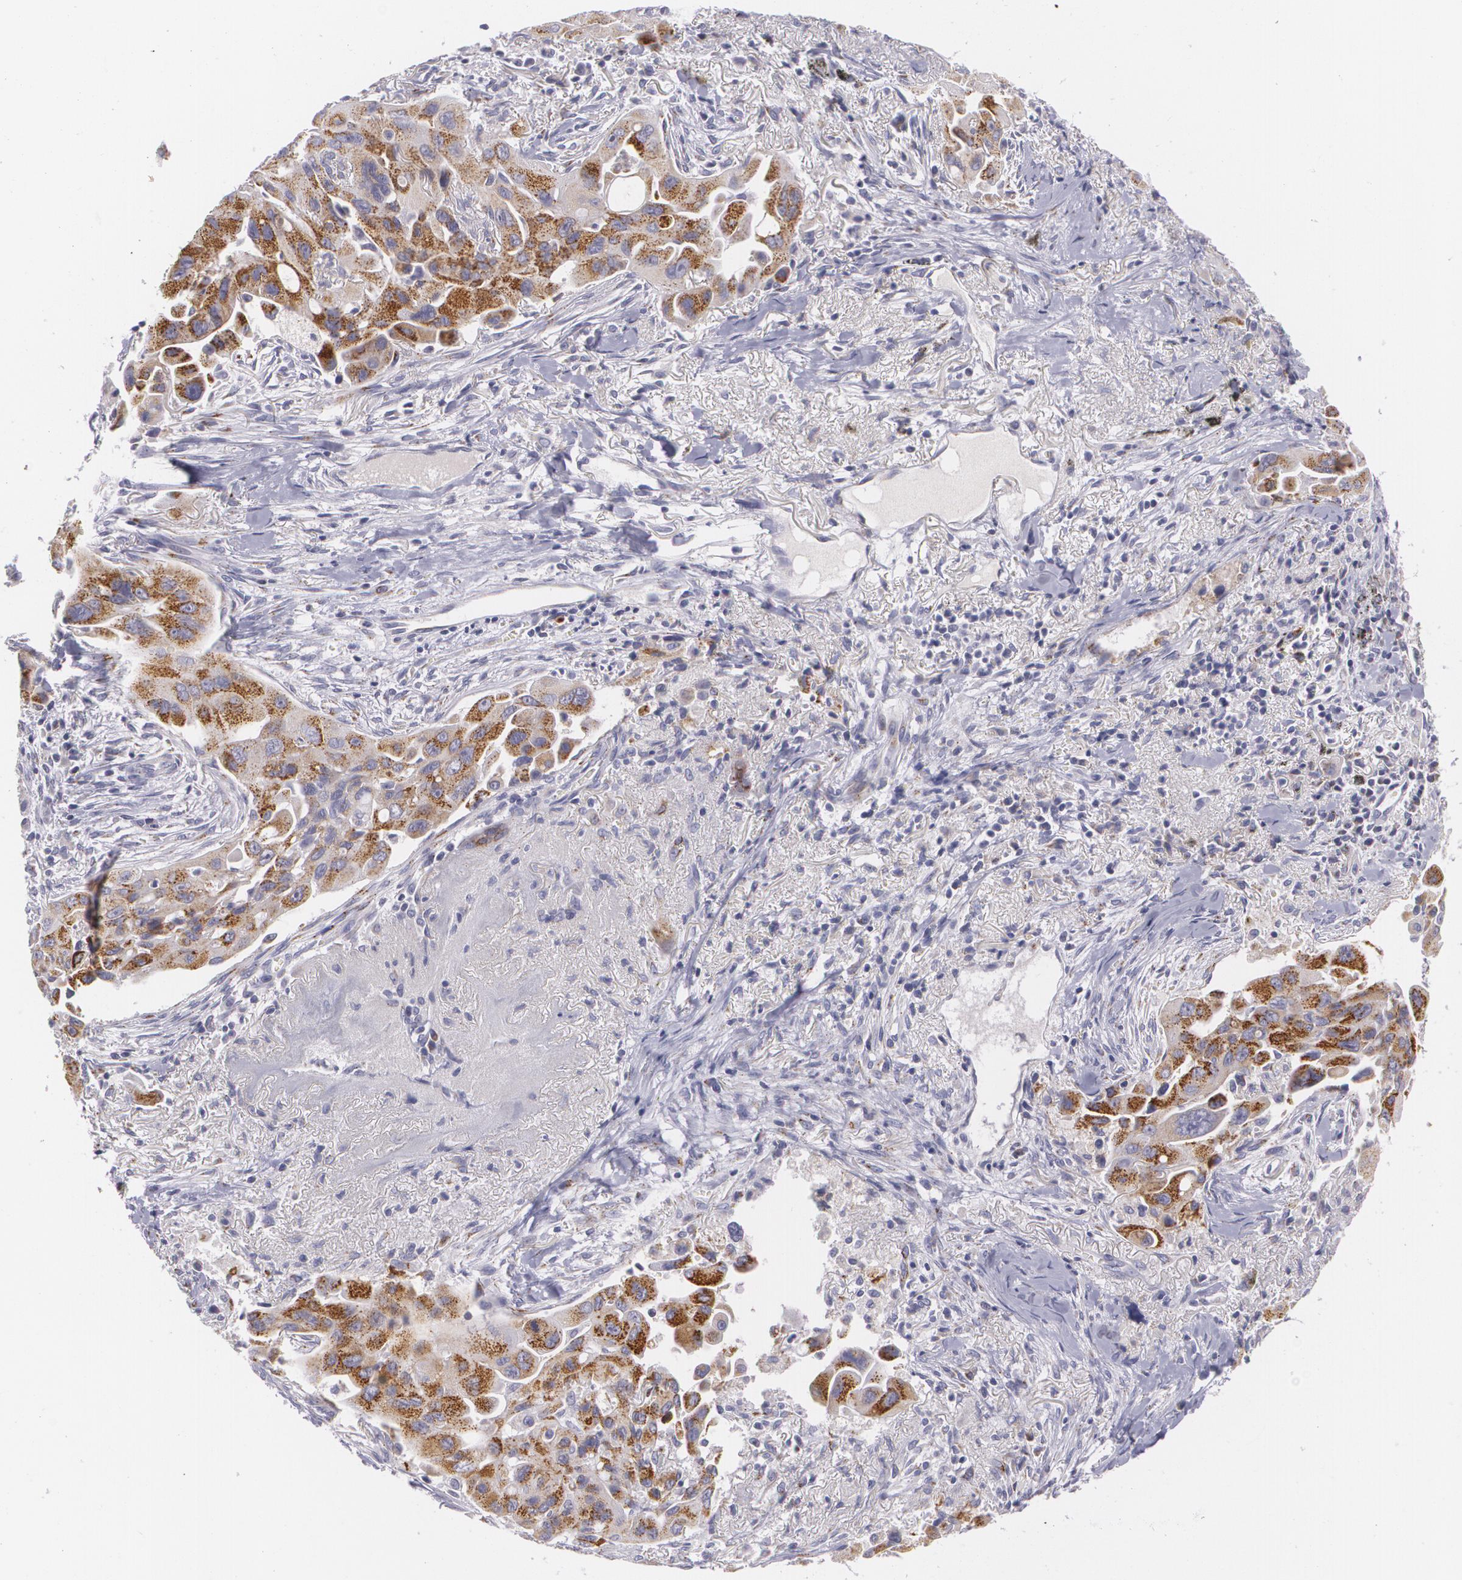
{"staining": {"intensity": "moderate", "quantity": ">75%", "location": "cytoplasmic/membranous"}, "tissue": "lung cancer", "cell_type": "Tumor cells", "image_type": "cancer", "snomed": [{"axis": "morphology", "description": "Adenocarcinoma, NOS"}, {"axis": "topography", "description": "Lung"}], "caption": "Immunohistochemistry histopathology image of lung cancer stained for a protein (brown), which shows medium levels of moderate cytoplasmic/membranous positivity in approximately >75% of tumor cells.", "gene": "CILK1", "patient": {"sex": "male", "age": 68}}